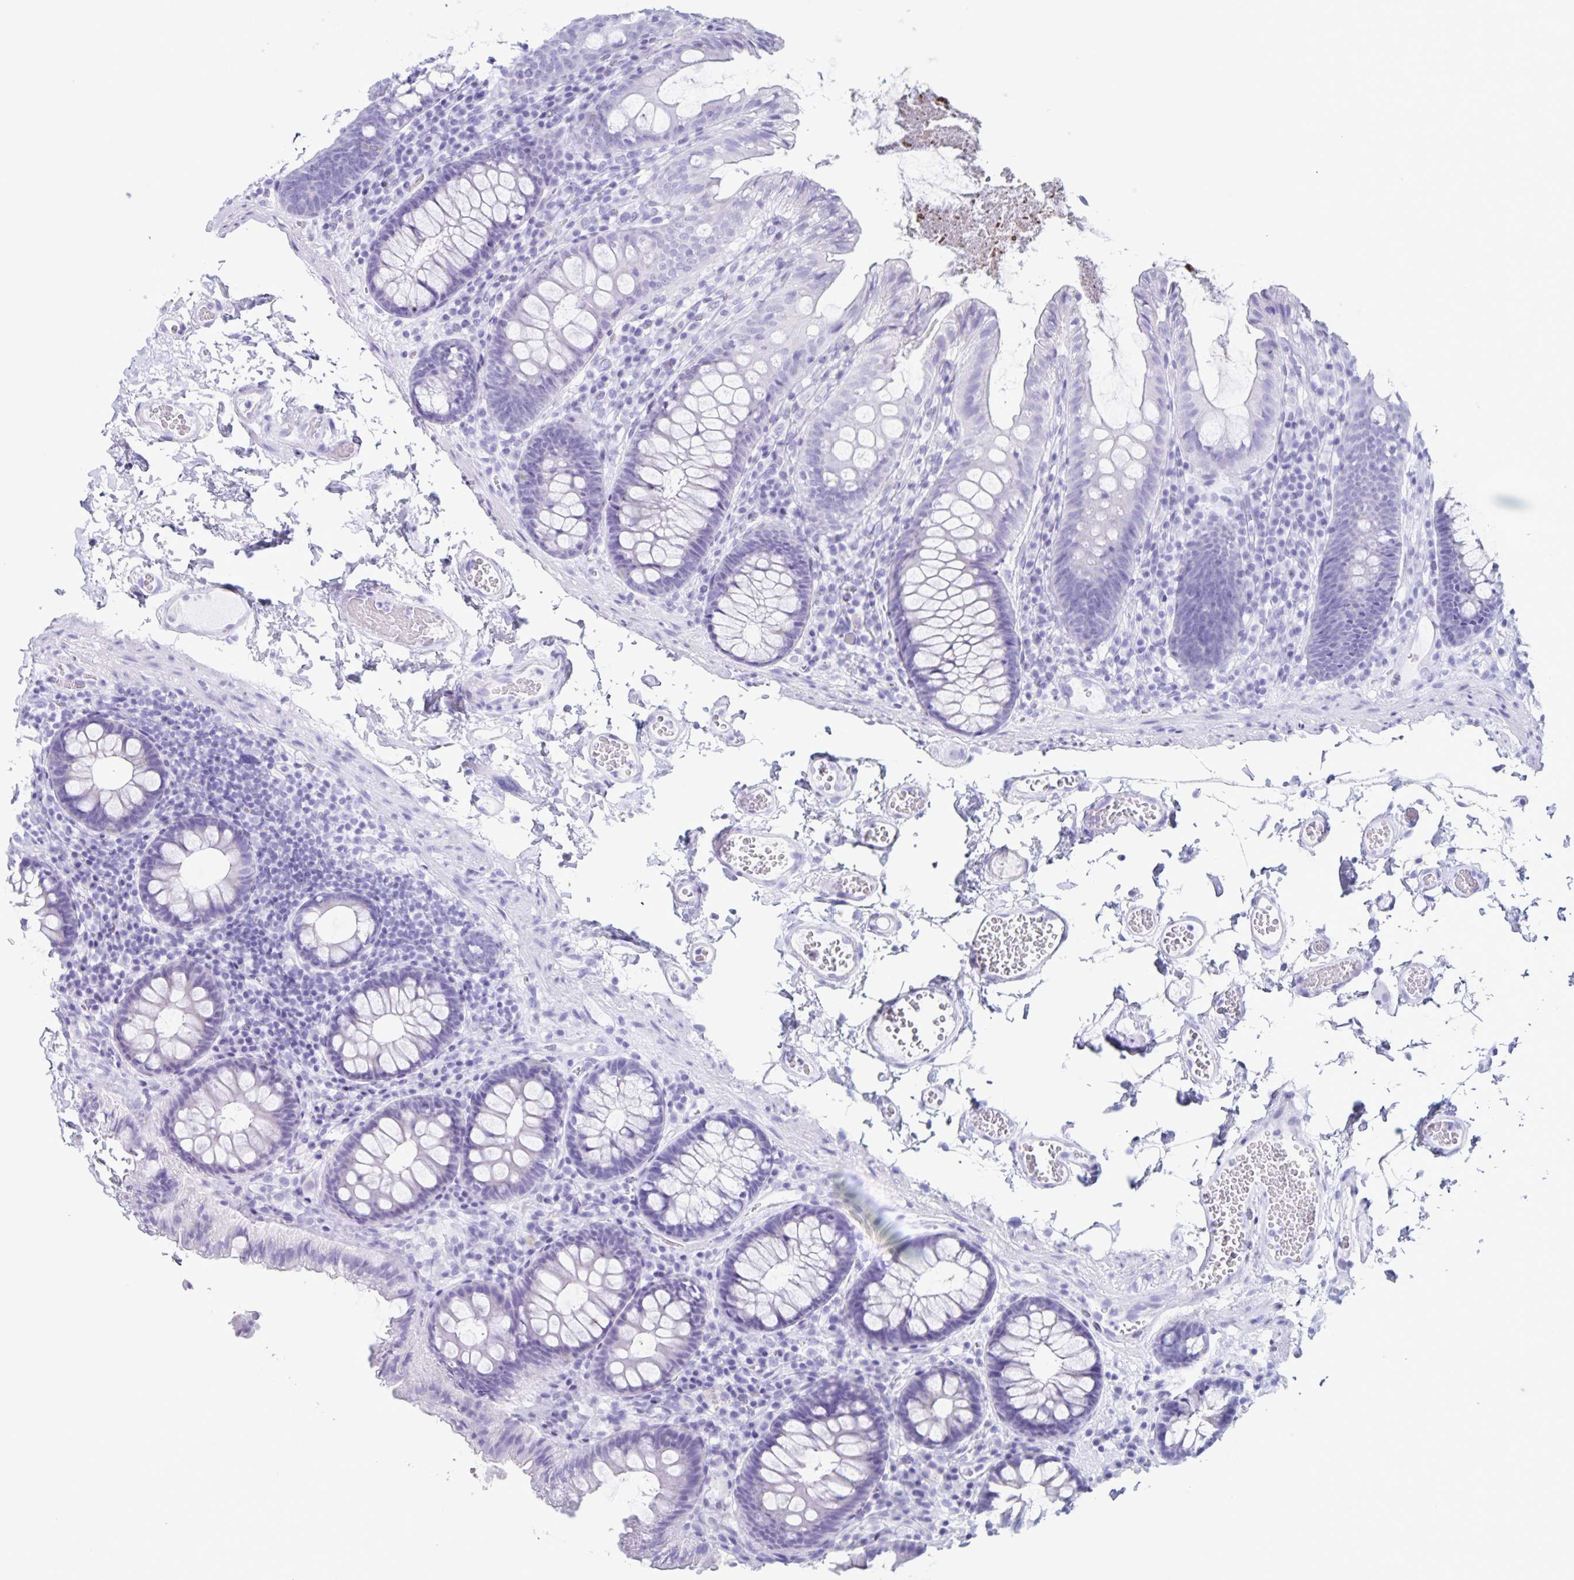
{"staining": {"intensity": "negative", "quantity": "none", "location": "none"}, "tissue": "colon", "cell_type": "Endothelial cells", "image_type": "normal", "snomed": [{"axis": "morphology", "description": "Normal tissue, NOS"}, {"axis": "topography", "description": "Colon"}, {"axis": "topography", "description": "Peripheral nerve tissue"}], "caption": "Colon stained for a protein using immunohistochemistry (IHC) reveals no staining endothelial cells.", "gene": "C12orf56", "patient": {"sex": "male", "age": 84}}